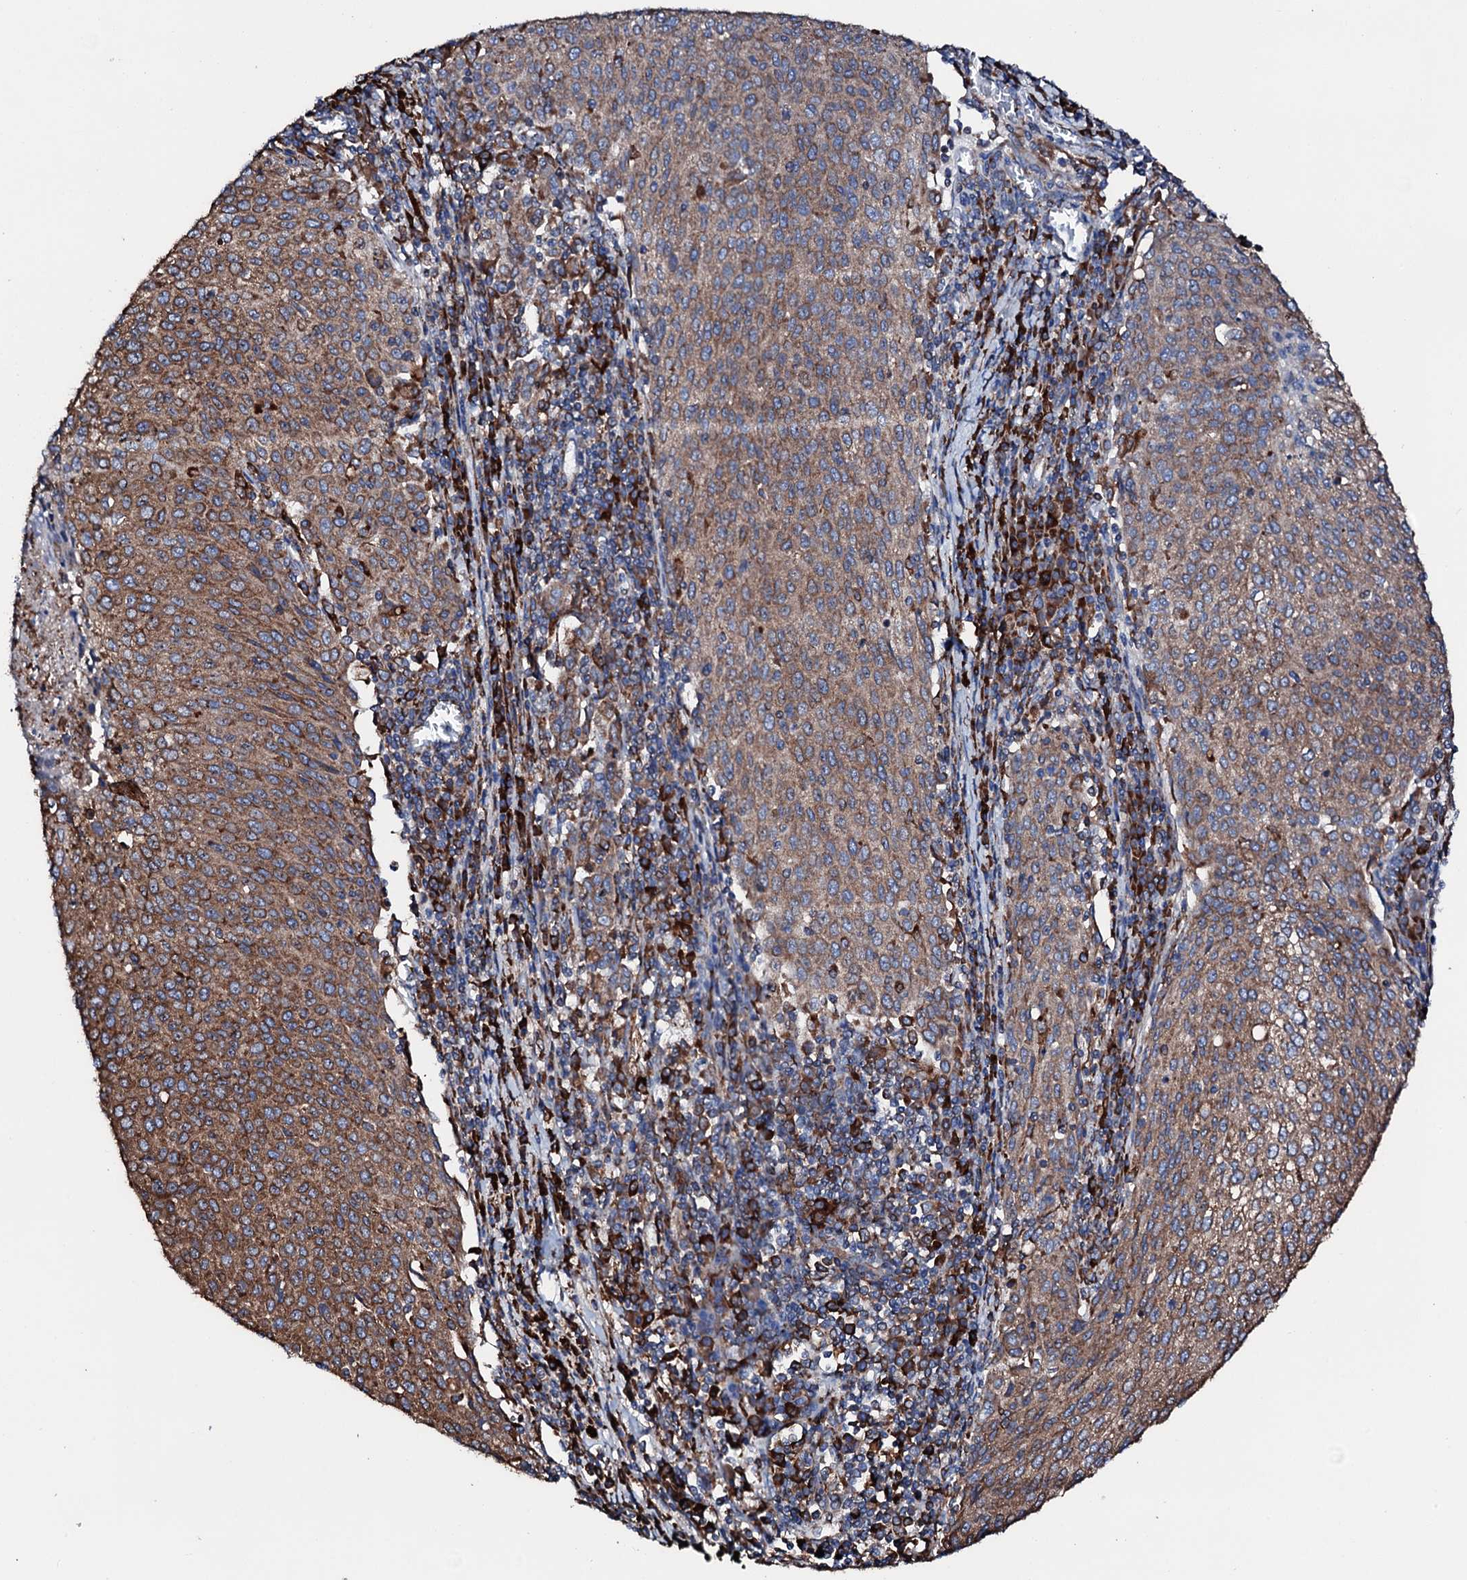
{"staining": {"intensity": "moderate", "quantity": ">75%", "location": "cytoplasmic/membranous"}, "tissue": "cervical cancer", "cell_type": "Tumor cells", "image_type": "cancer", "snomed": [{"axis": "morphology", "description": "Squamous cell carcinoma, NOS"}, {"axis": "topography", "description": "Cervix"}], "caption": "Cervical cancer stained with IHC shows moderate cytoplasmic/membranous positivity in about >75% of tumor cells.", "gene": "AMDHD1", "patient": {"sex": "female", "age": 46}}